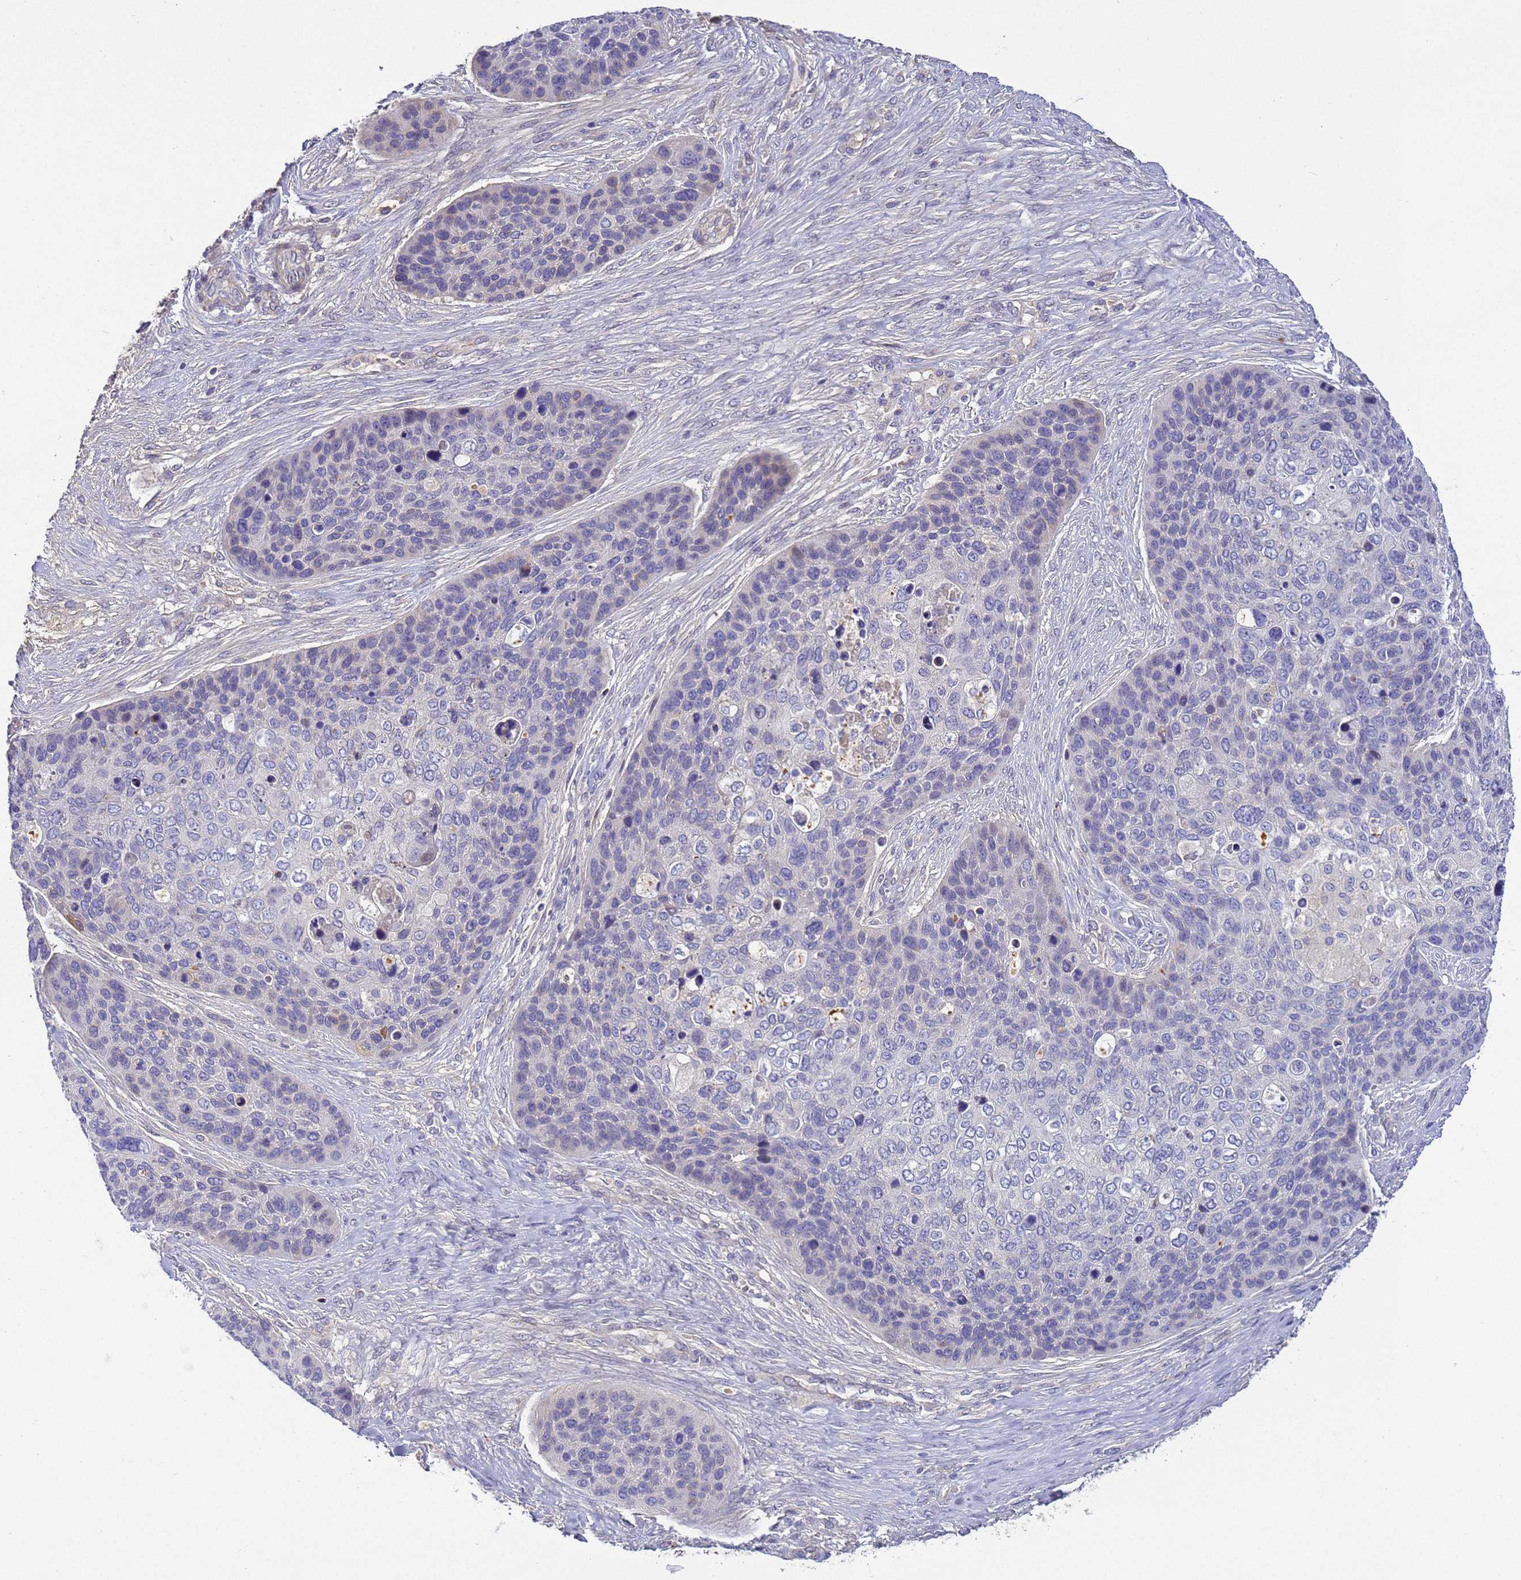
{"staining": {"intensity": "negative", "quantity": "none", "location": "none"}, "tissue": "skin cancer", "cell_type": "Tumor cells", "image_type": "cancer", "snomed": [{"axis": "morphology", "description": "Basal cell carcinoma"}, {"axis": "topography", "description": "Skin"}], "caption": "This is an IHC histopathology image of human basal cell carcinoma (skin). There is no expression in tumor cells.", "gene": "TBCD", "patient": {"sex": "female", "age": 74}}